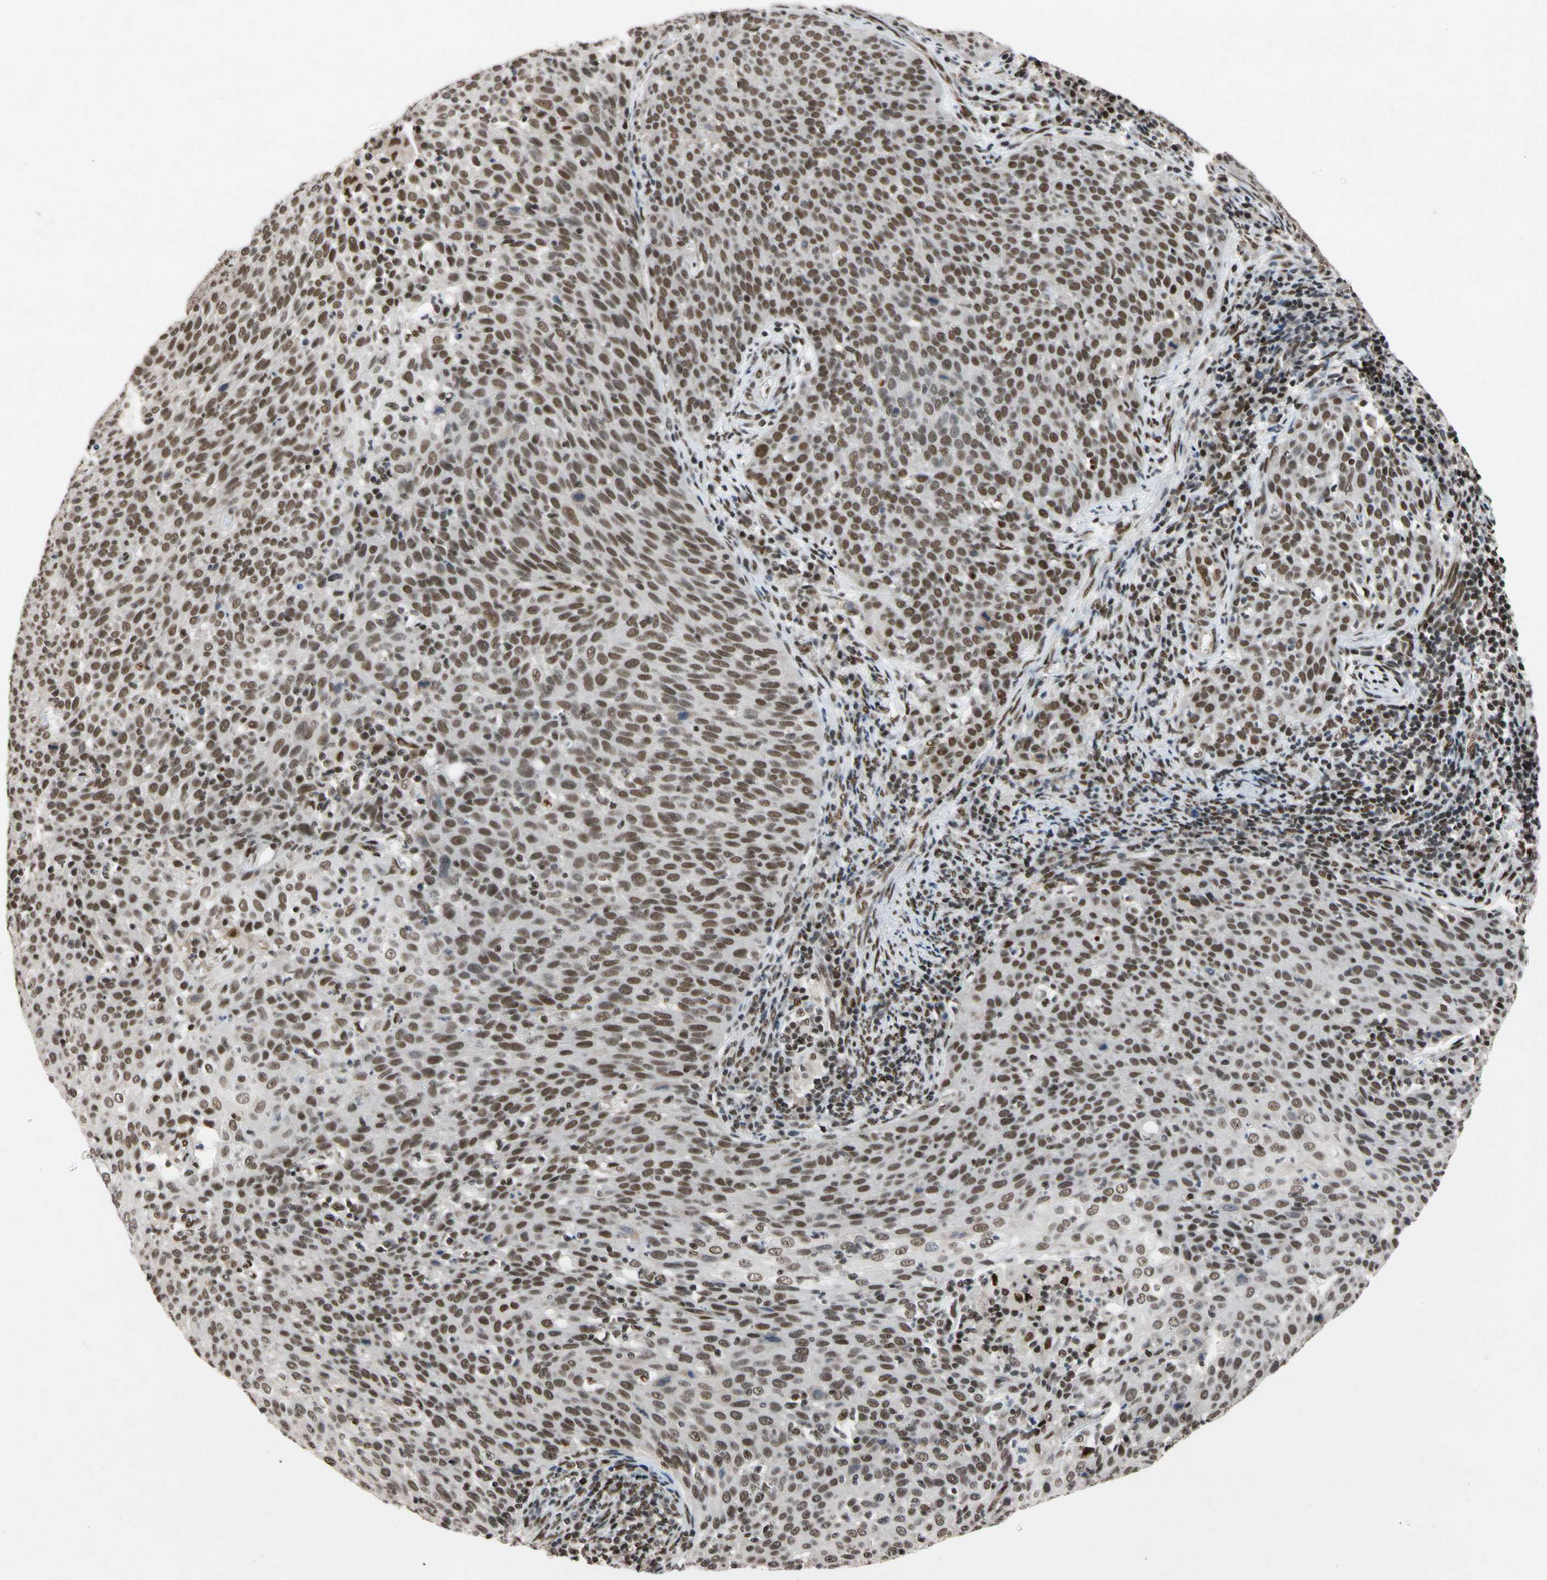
{"staining": {"intensity": "moderate", "quantity": ">75%", "location": "nuclear"}, "tissue": "cervical cancer", "cell_type": "Tumor cells", "image_type": "cancer", "snomed": [{"axis": "morphology", "description": "Squamous cell carcinoma, NOS"}, {"axis": "topography", "description": "Cervix"}], "caption": "About >75% of tumor cells in human cervical cancer demonstrate moderate nuclear protein positivity as visualized by brown immunohistochemical staining.", "gene": "FAM98B", "patient": {"sex": "female", "age": 38}}